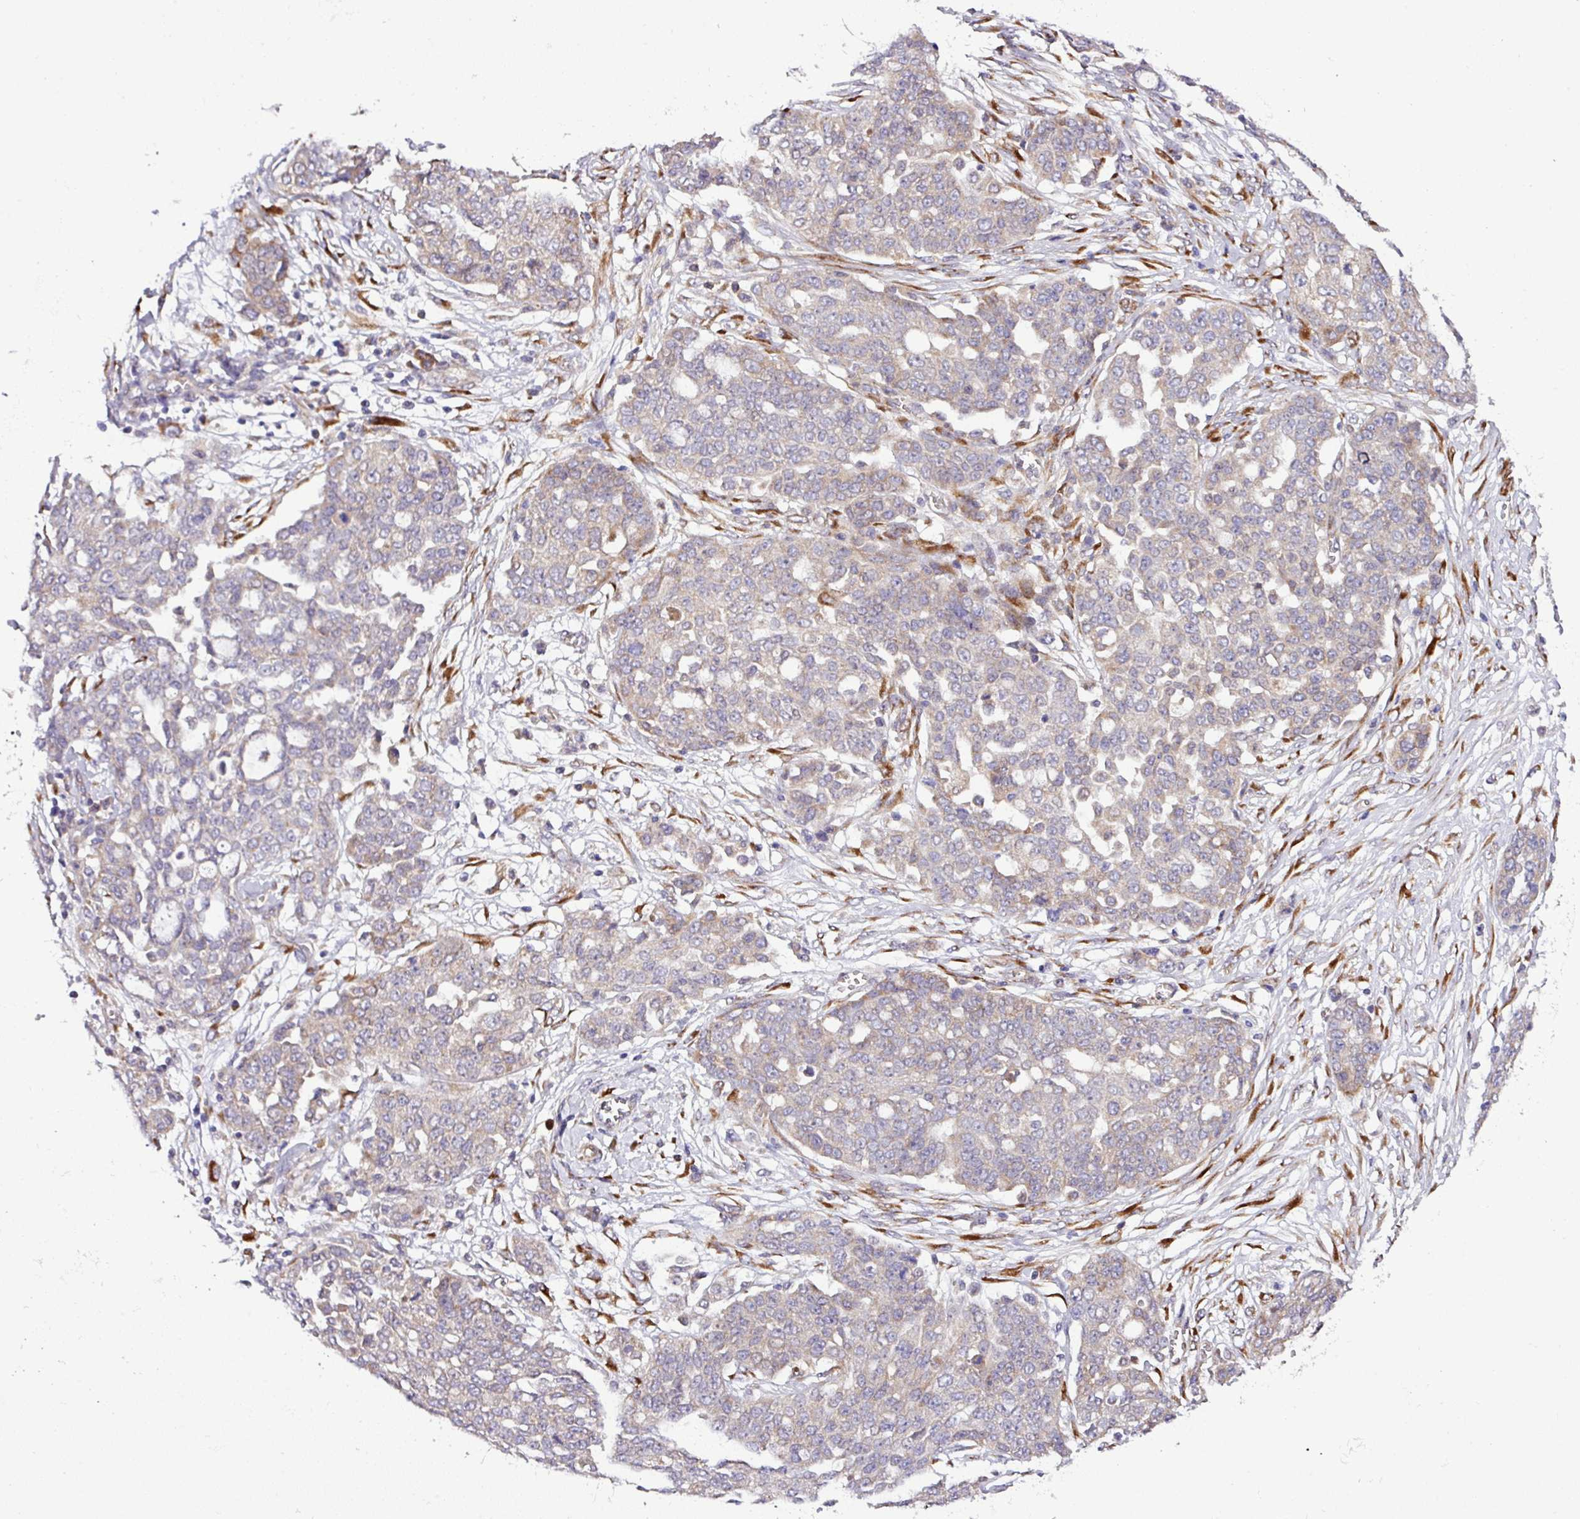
{"staining": {"intensity": "weak", "quantity": "<25%", "location": "cytoplasmic/membranous"}, "tissue": "ovarian cancer", "cell_type": "Tumor cells", "image_type": "cancer", "snomed": [{"axis": "morphology", "description": "Cystadenocarcinoma, serous, NOS"}, {"axis": "topography", "description": "Soft tissue"}, {"axis": "topography", "description": "Ovary"}], "caption": "Immunohistochemistry (IHC) photomicrograph of neoplastic tissue: ovarian cancer stained with DAB (3,3'-diaminobenzidine) reveals no significant protein positivity in tumor cells.", "gene": "TM2D2", "patient": {"sex": "female", "age": 57}}